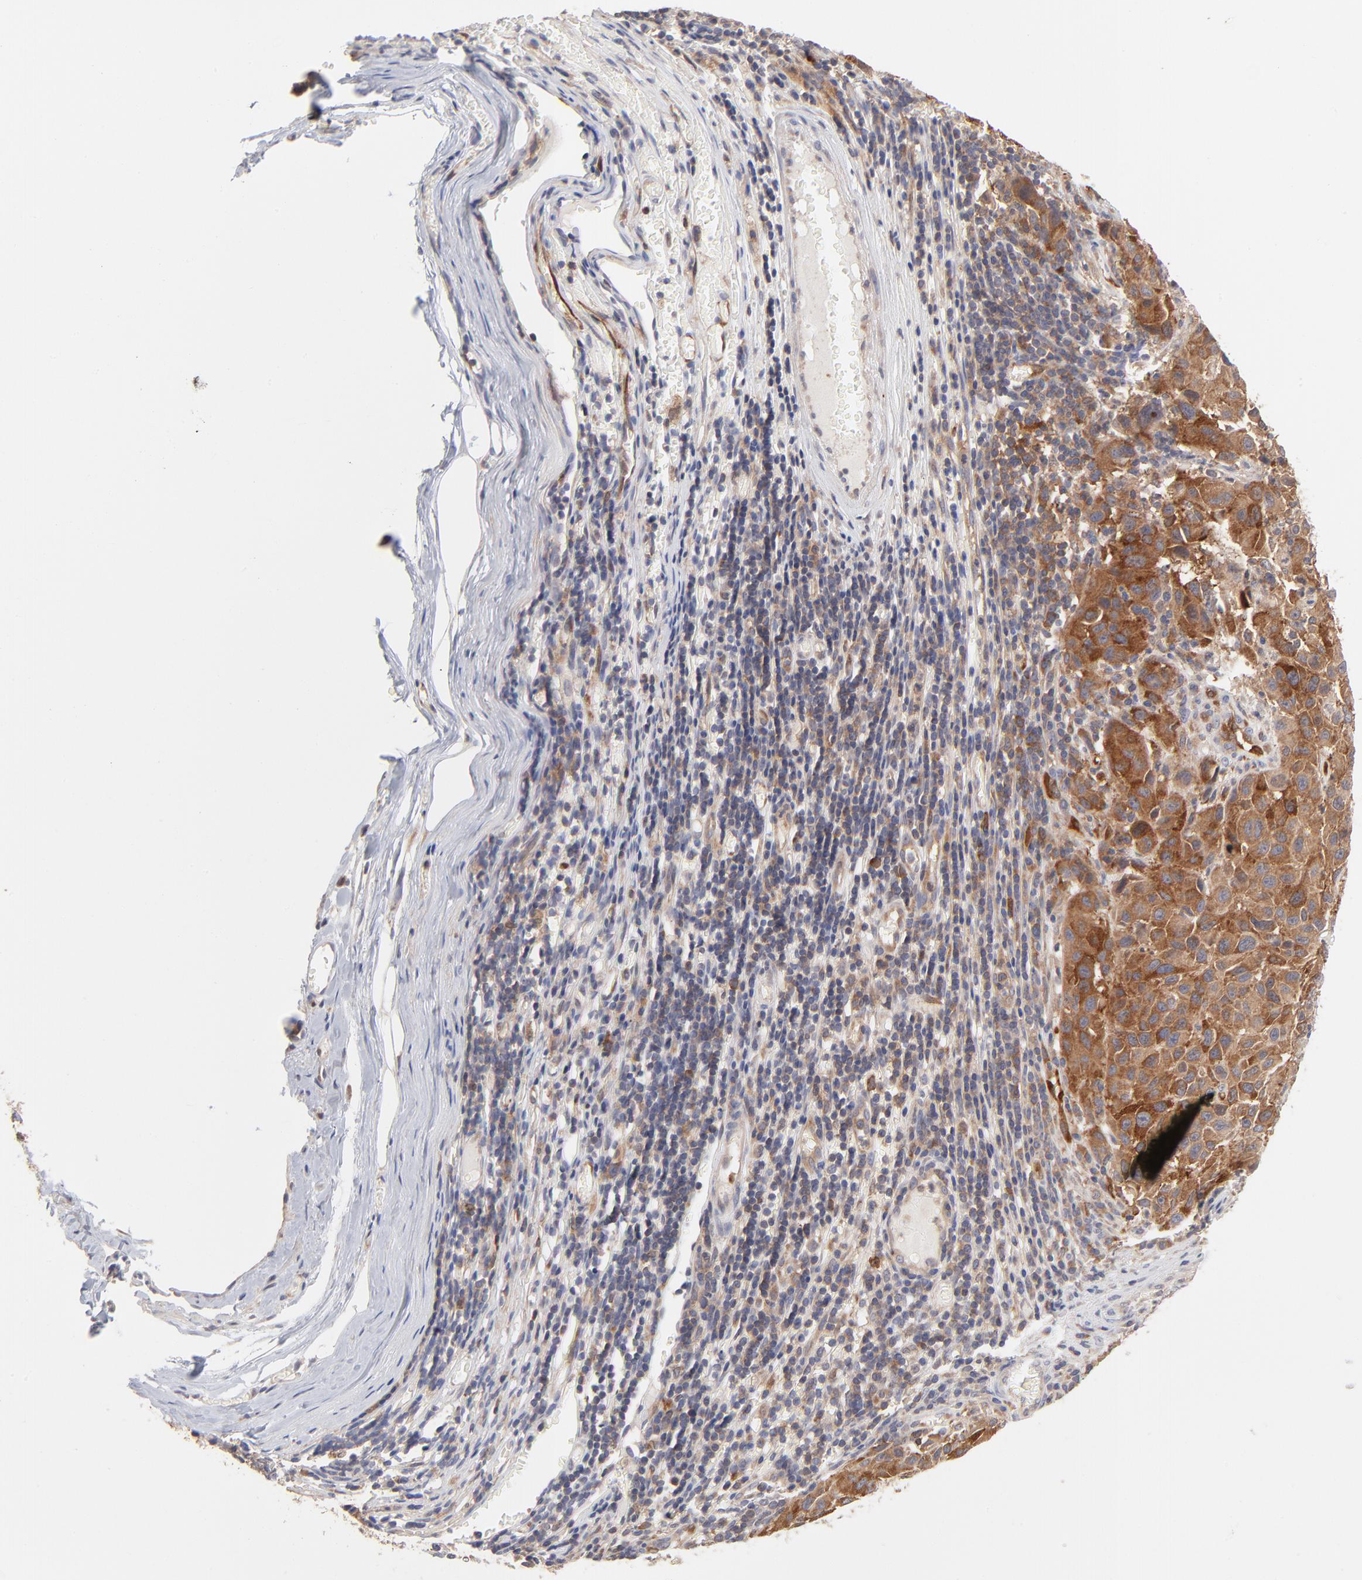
{"staining": {"intensity": "moderate", "quantity": ">75%", "location": "cytoplasmic/membranous"}, "tissue": "melanoma", "cell_type": "Tumor cells", "image_type": "cancer", "snomed": [{"axis": "morphology", "description": "Malignant melanoma, Metastatic site"}, {"axis": "topography", "description": "Lymph node"}], "caption": "DAB immunohistochemical staining of human malignant melanoma (metastatic site) exhibits moderate cytoplasmic/membranous protein staining in approximately >75% of tumor cells.", "gene": "IVNS1ABP", "patient": {"sex": "male", "age": 61}}